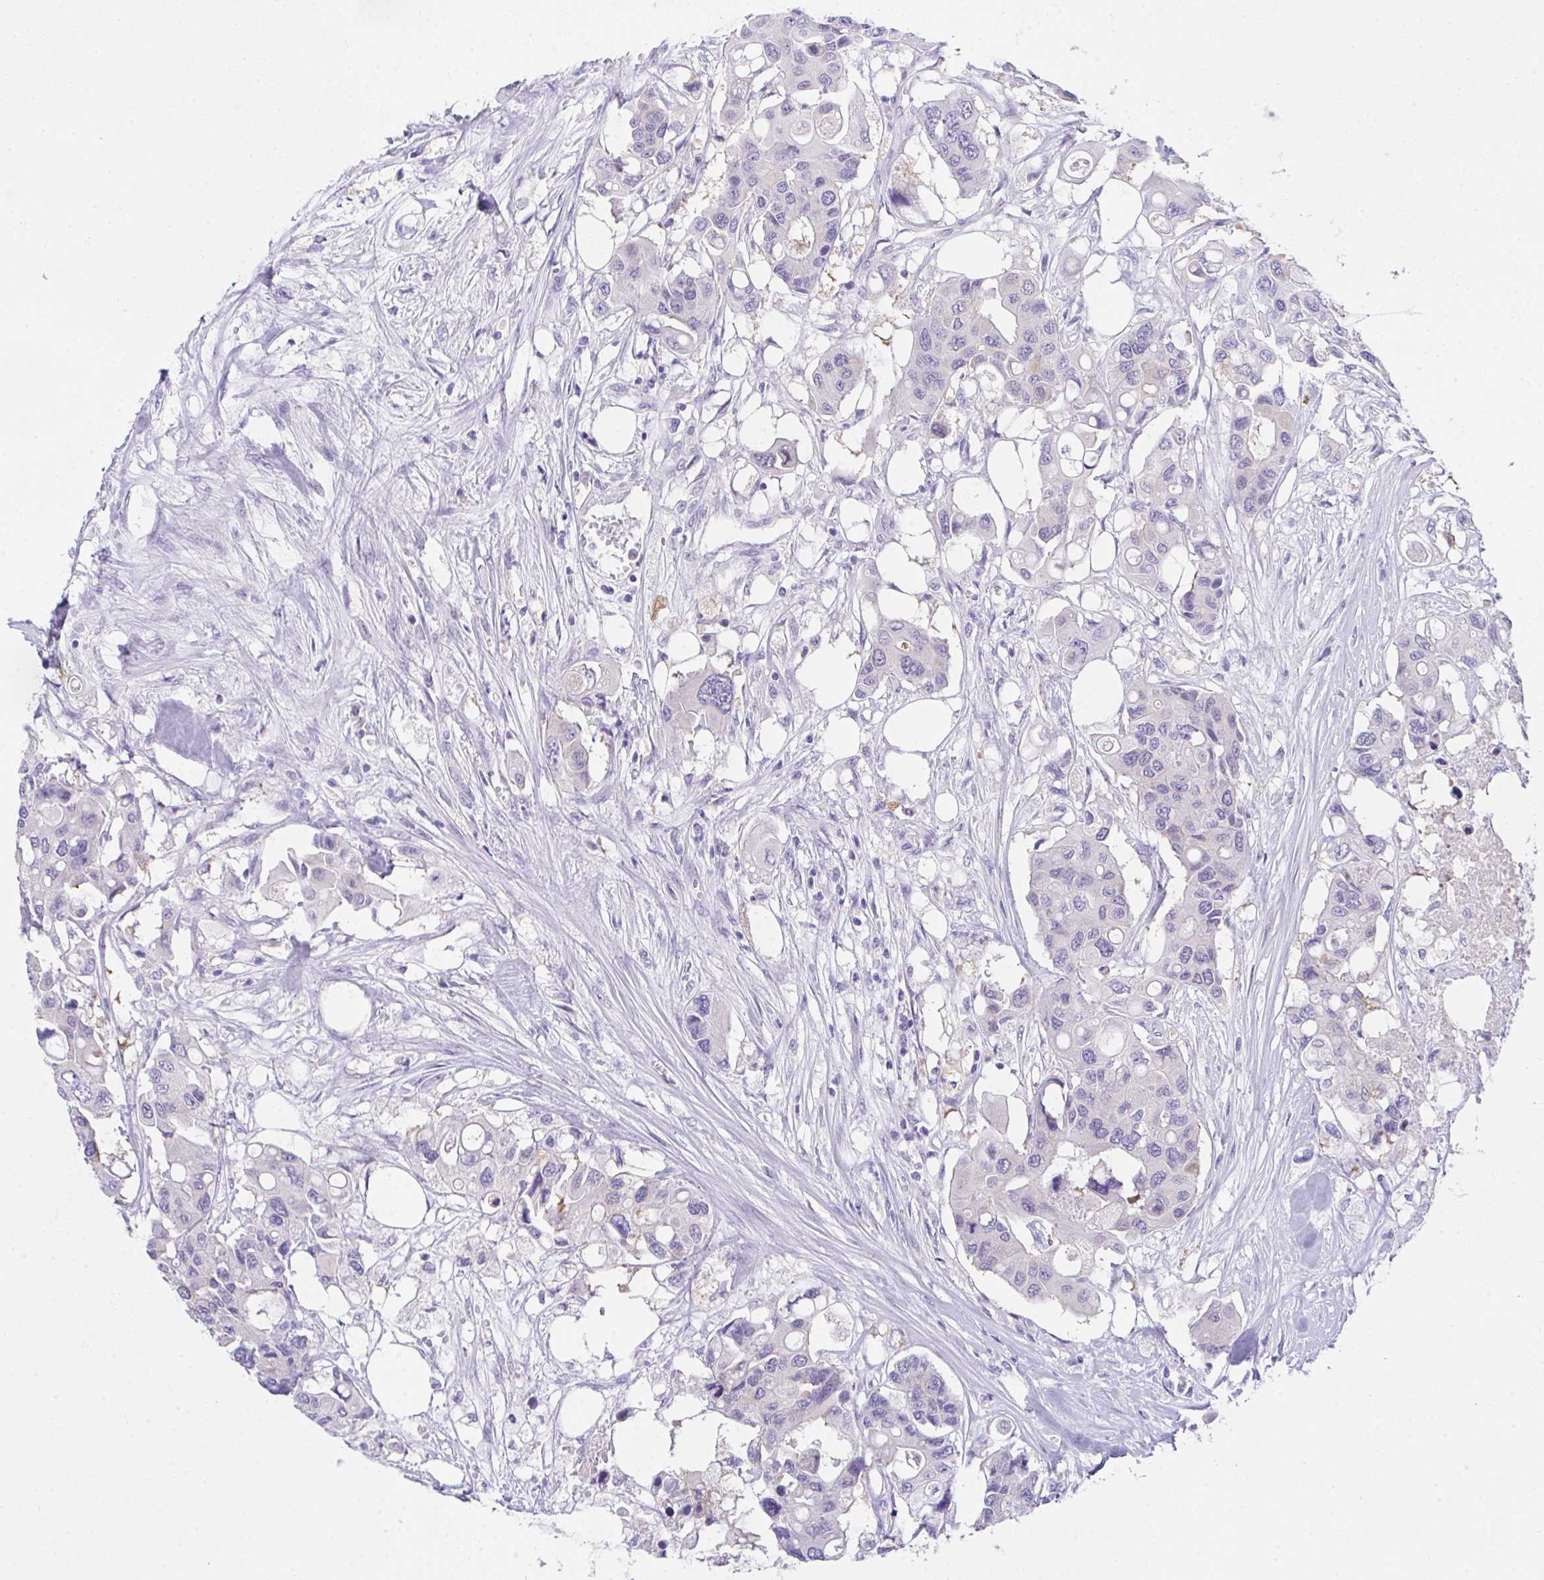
{"staining": {"intensity": "negative", "quantity": "none", "location": "none"}, "tissue": "colorectal cancer", "cell_type": "Tumor cells", "image_type": "cancer", "snomed": [{"axis": "morphology", "description": "Adenocarcinoma, NOS"}, {"axis": "topography", "description": "Colon"}], "caption": "The image displays no significant expression in tumor cells of colorectal adenocarcinoma. (DAB immunohistochemistry visualized using brightfield microscopy, high magnification).", "gene": "HOXB4", "patient": {"sex": "male", "age": 77}}